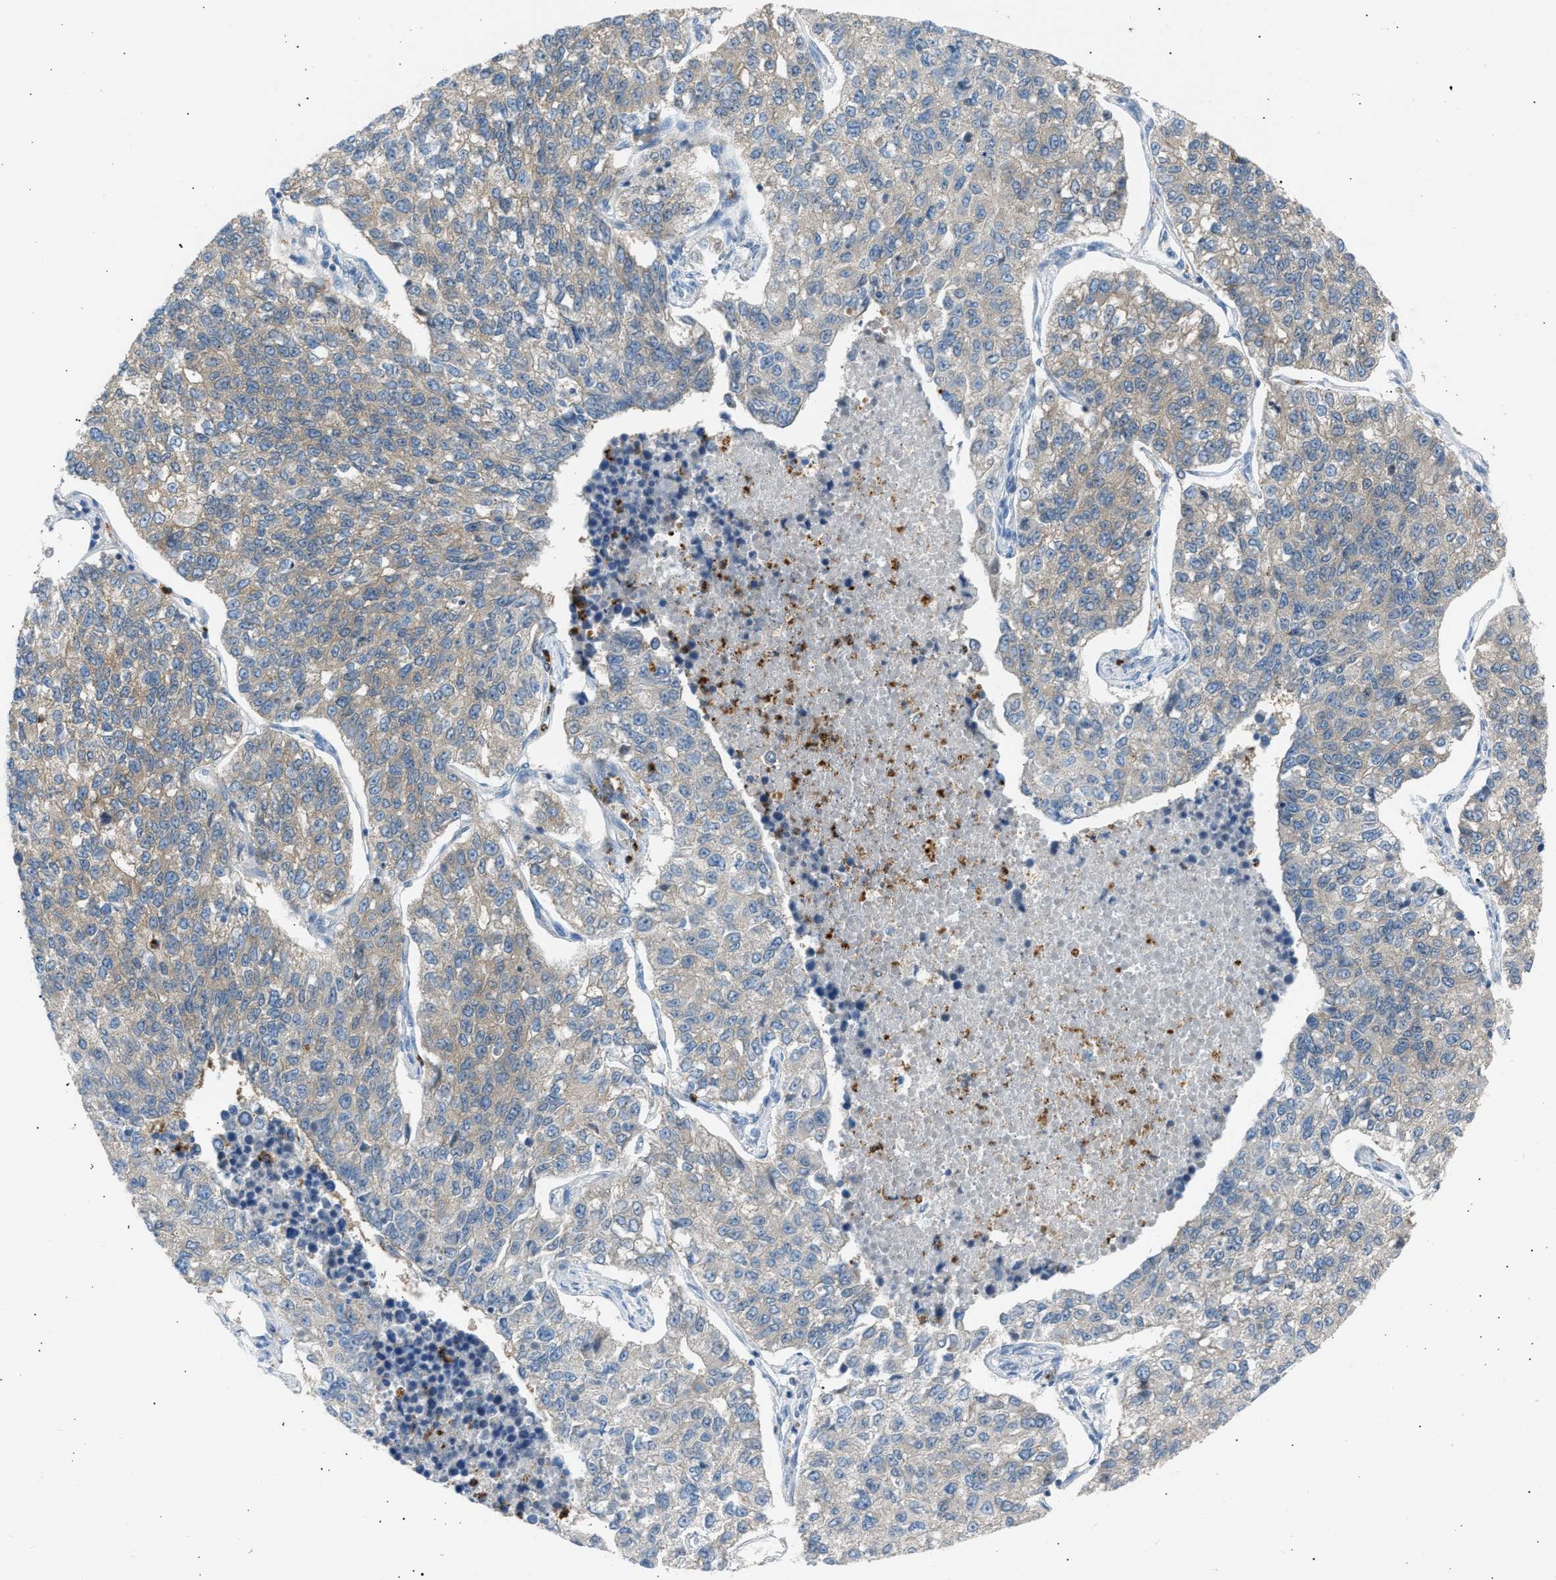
{"staining": {"intensity": "weak", "quantity": ">75%", "location": "cytoplasmic/membranous"}, "tissue": "lung cancer", "cell_type": "Tumor cells", "image_type": "cancer", "snomed": [{"axis": "morphology", "description": "Adenocarcinoma, NOS"}, {"axis": "topography", "description": "Lung"}], "caption": "There is low levels of weak cytoplasmic/membranous positivity in tumor cells of lung cancer, as demonstrated by immunohistochemical staining (brown color).", "gene": "TRIM50", "patient": {"sex": "male", "age": 49}}